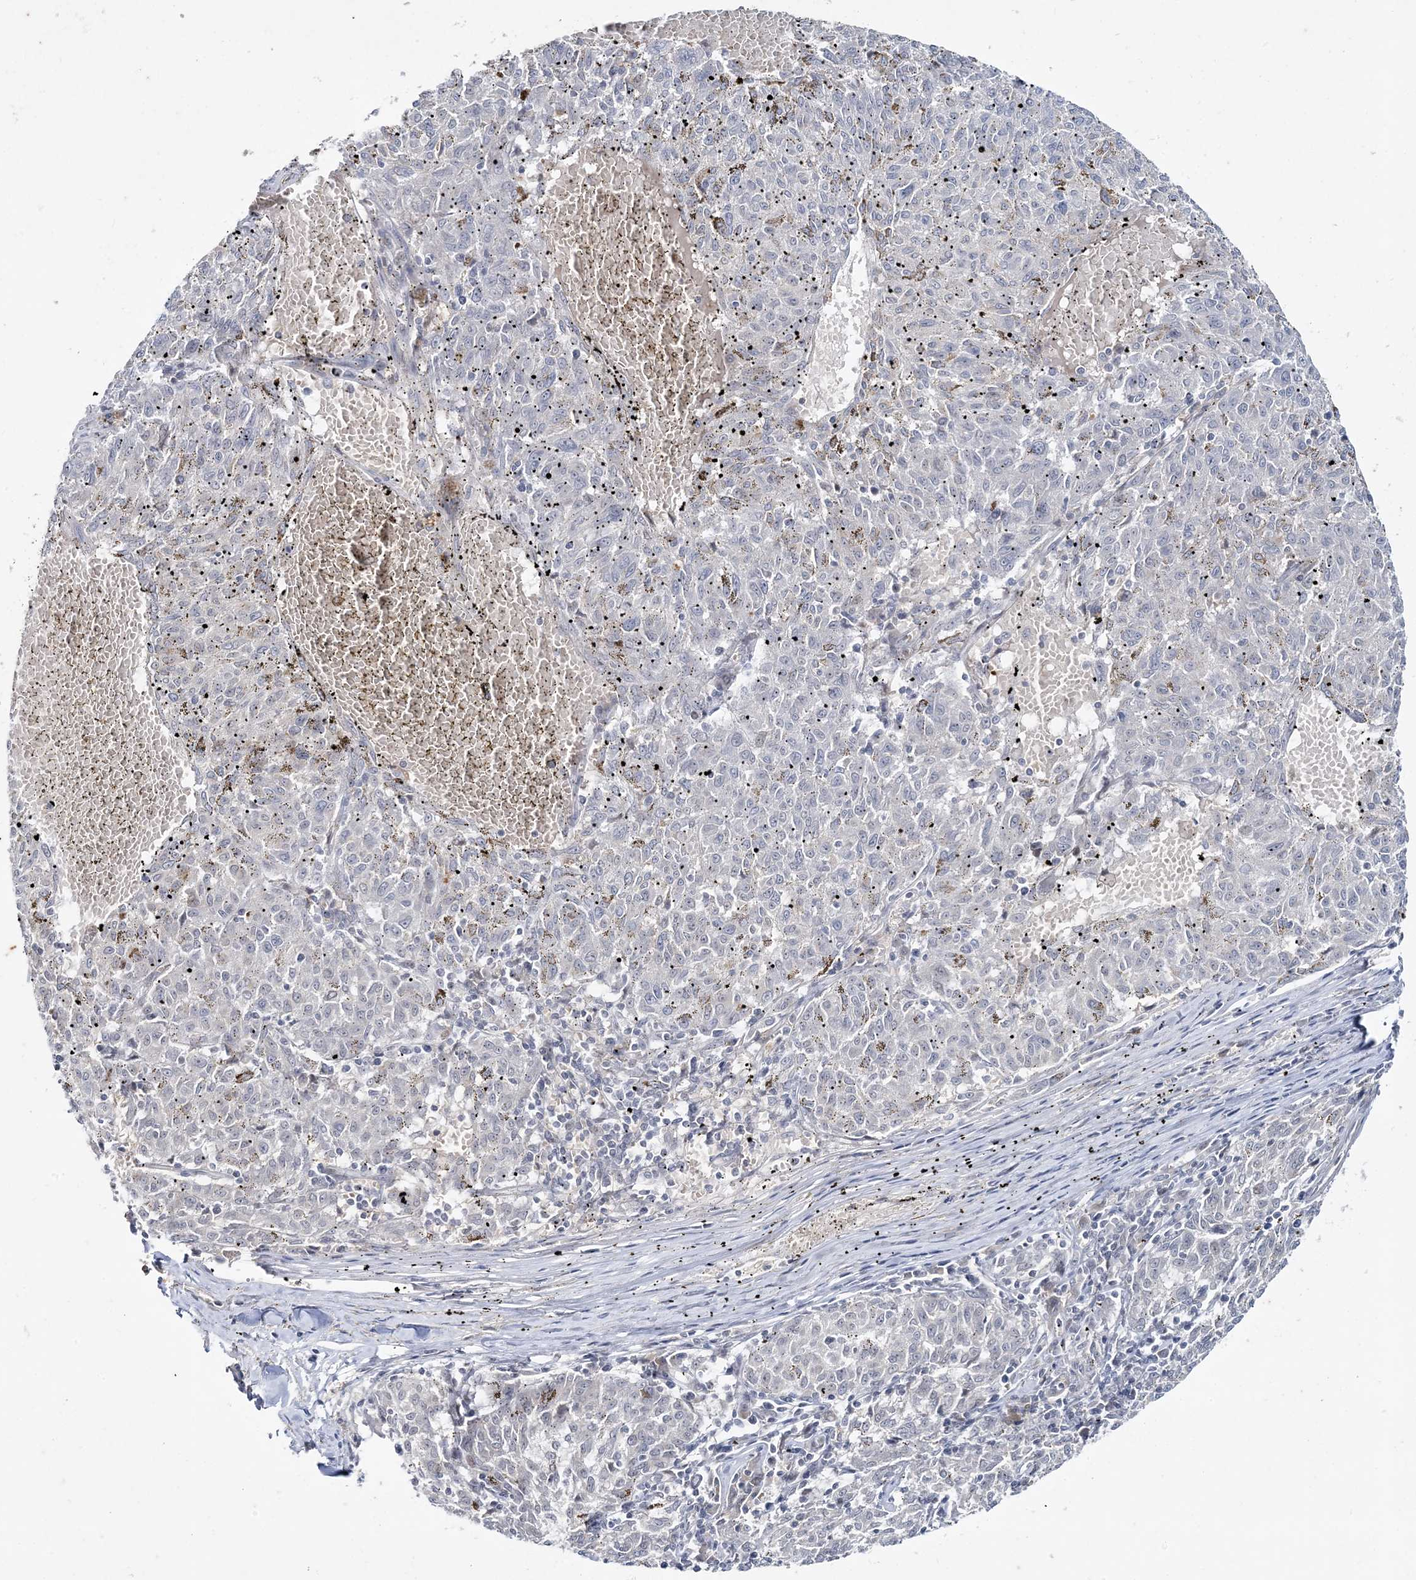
{"staining": {"intensity": "negative", "quantity": "none", "location": "none"}, "tissue": "melanoma", "cell_type": "Tumor cells", "image_type": "cancer", "snomed": [{"axis": "morphology", "description": "Malignant melanoma, NOS"}, {"axis": "topography", "description": "Skin"}], "caption": "Micrograph shows no protein expression in tumor cells of melanoma tissue.", "gene": "LEXM", "patient": {"sex": "female", "age": 72}}